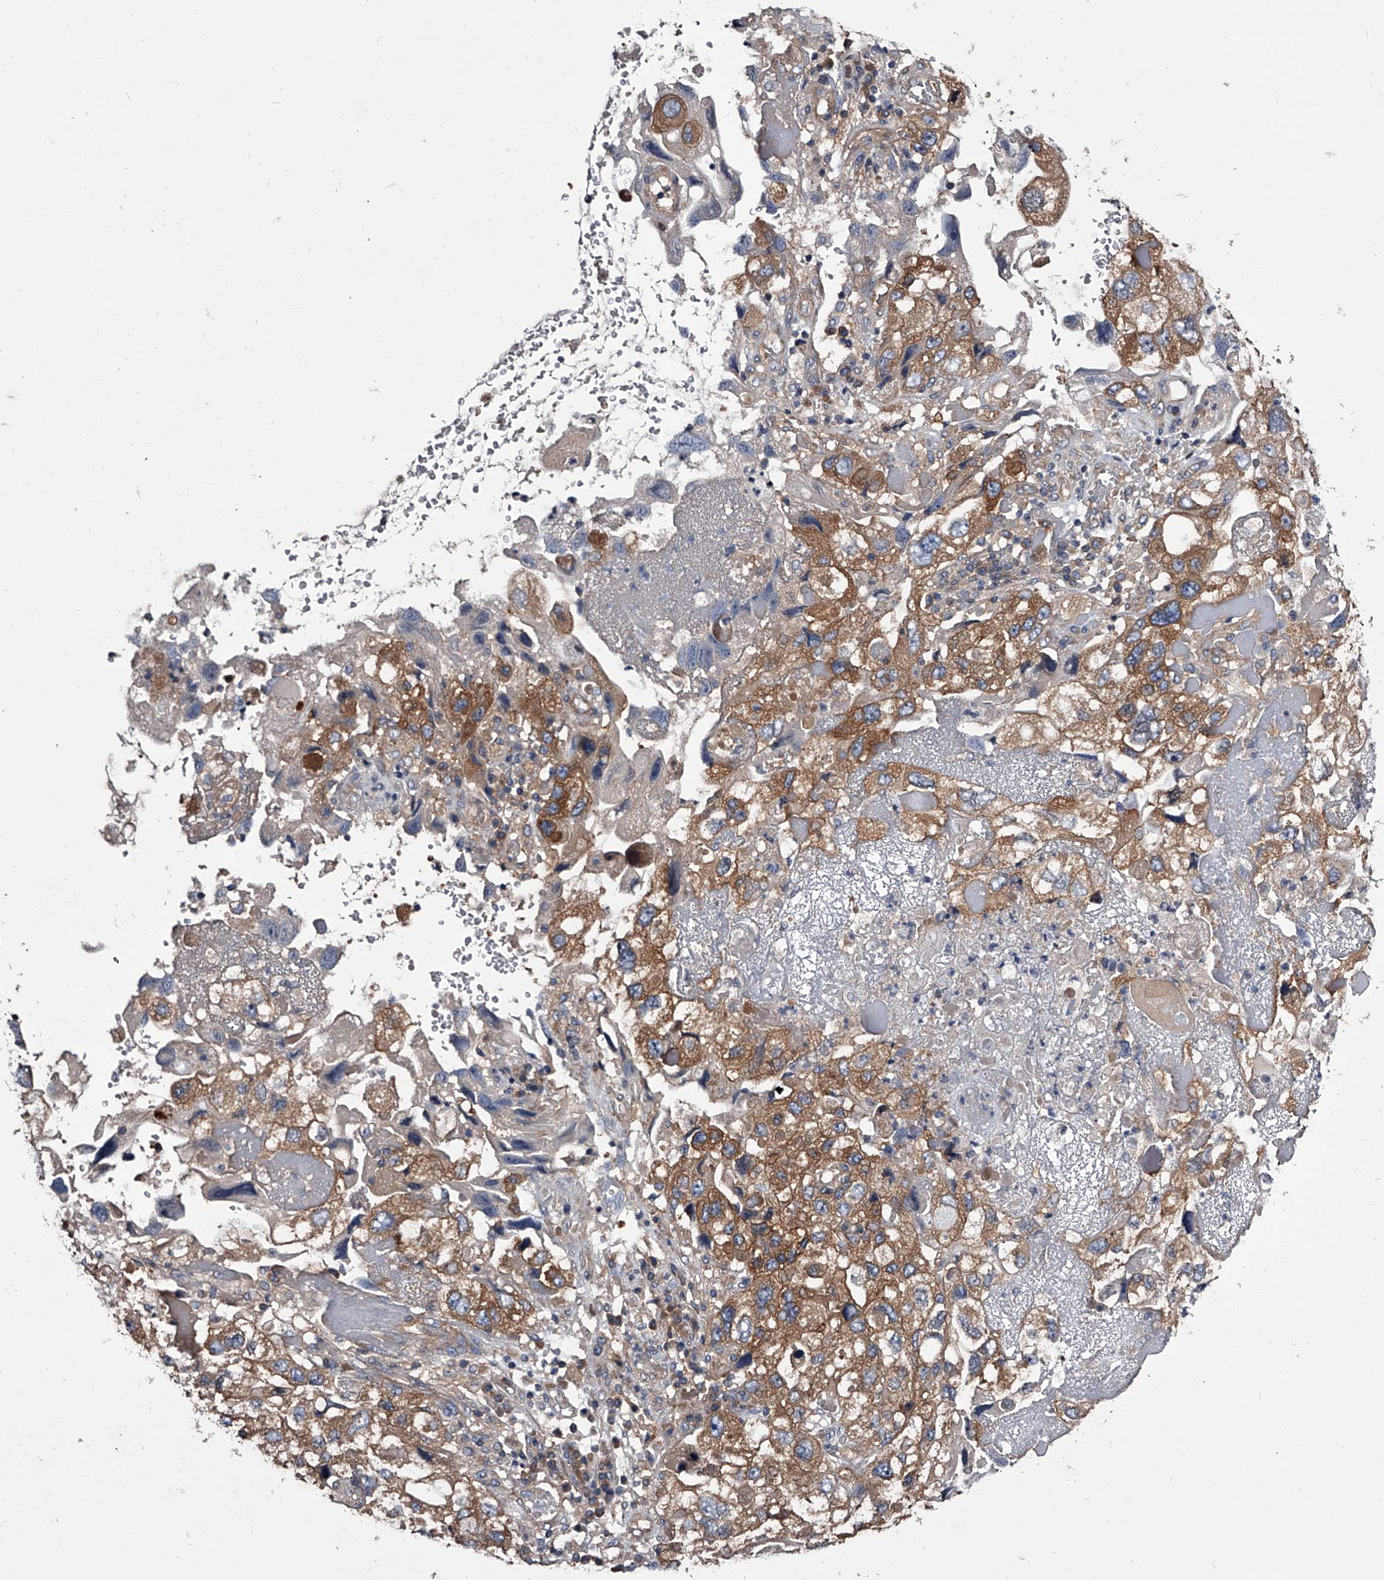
{"staining": {"intensity": "moderate", "quantity": ">75%", "location": "cytoplasmic/membranous"}, "tissue": "endometrial cancer", "cell_type": "Tumor cells", "image_type": "cancer", "snomed": [{"axis": "morphology", "description": "Adenocarcinoma, NOS"}, {"axis": "topography", "description": "Endometrium"}], "caption": "This micrograph displays IHC staining of endometrial cancer, with medium moderate cytoplasmic/membranous staining in approximately >75% of tumor cells.", "gene": "GAPVD1", "patient": {"sex": "female", "age": 49}}